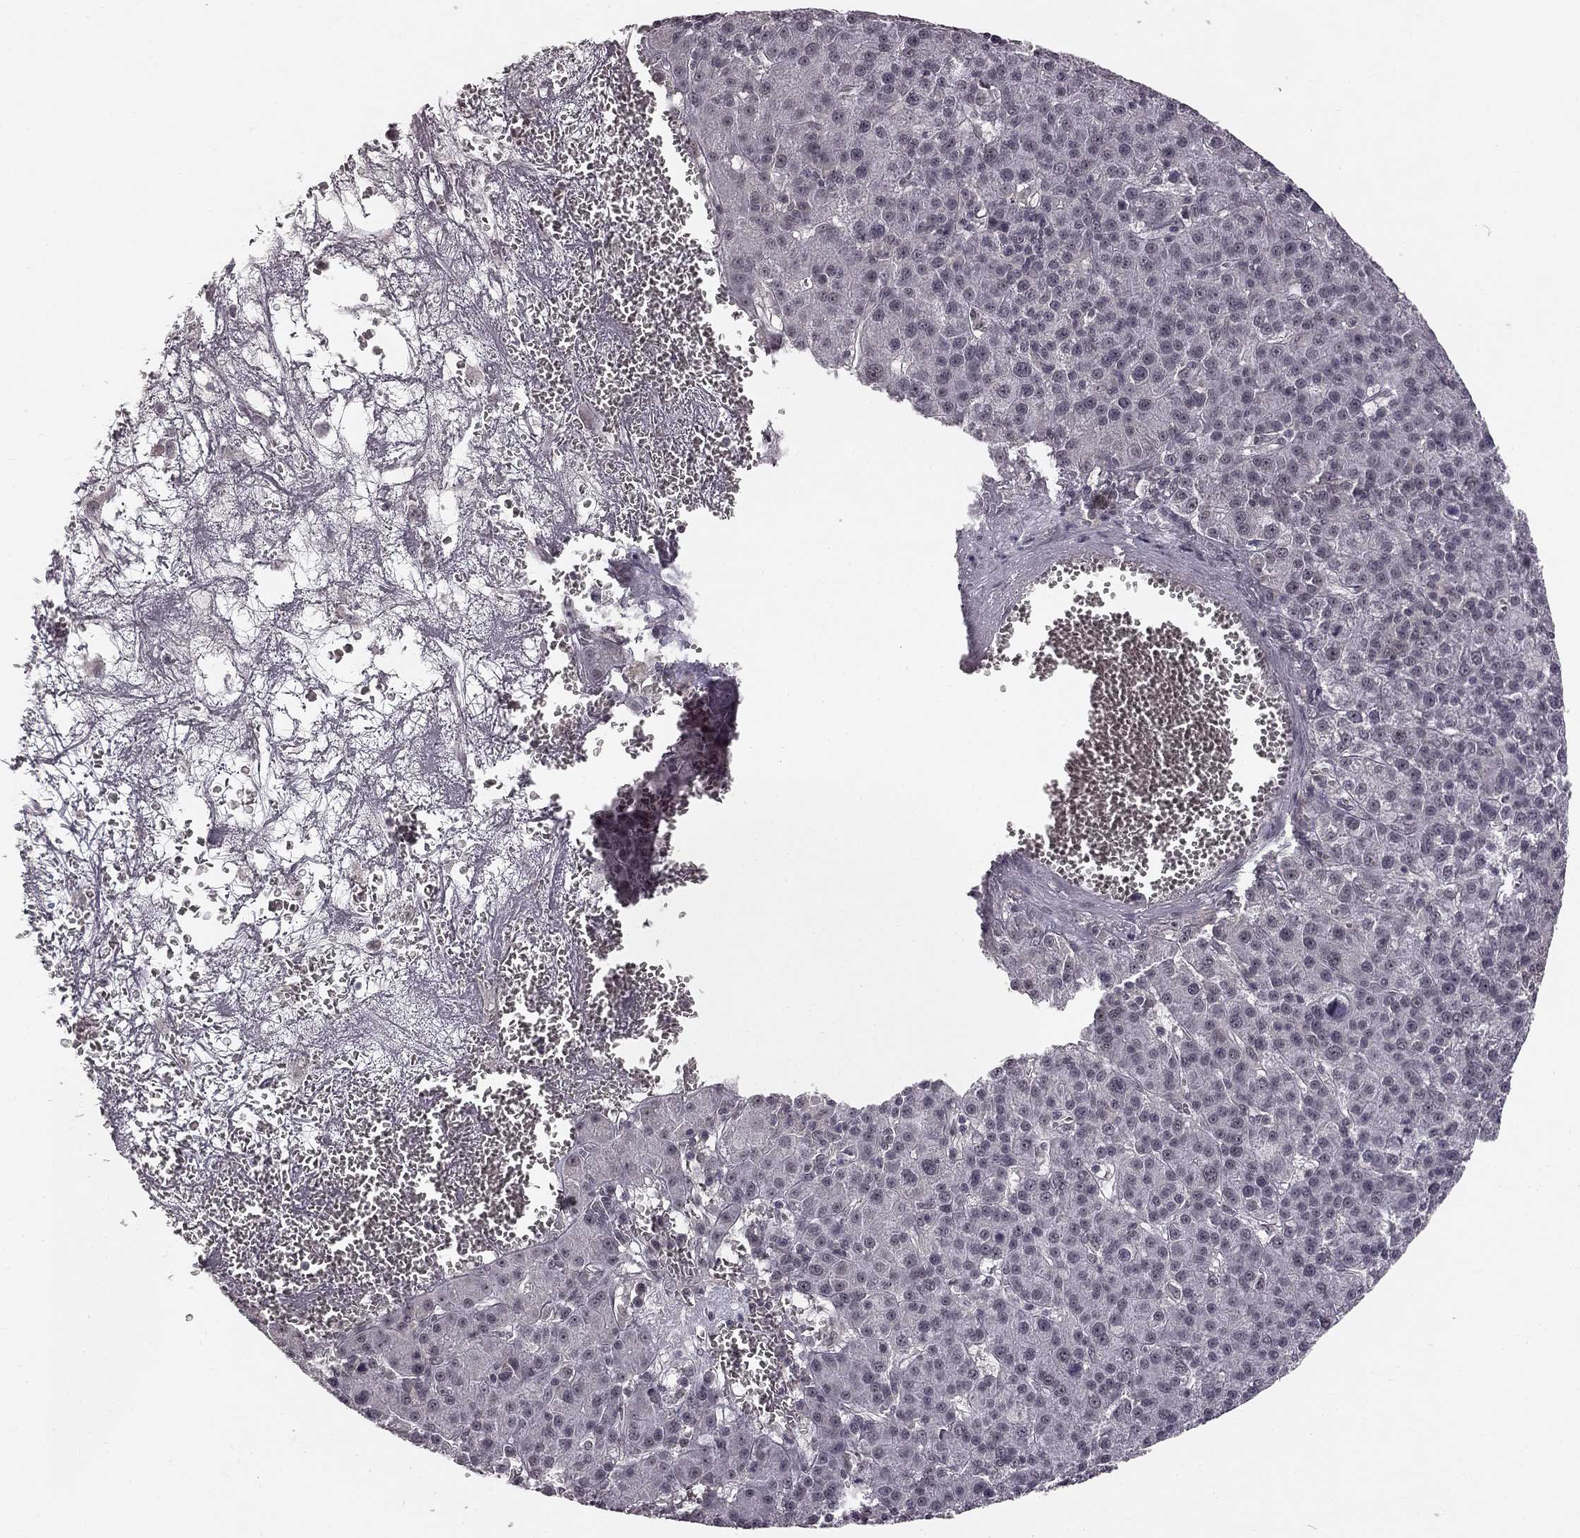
{"staining": {"intensity": "negative", "quantity": "none", "location": "none"}, "tissue": "liver cancer", "cell_type": "Tumor cells", "image_type": "cancer", "snomed": [{"axis": "morphology", "description": "Carcinoma, Hepatocellular, NOS"}, {"axis": "topography", "description": "Liver"}], "caption": "Hepatocellular carcinoma (liver) was stained to show a protein in brown. There is no significant positivity in tumor cells. (Brightfield microscopy of DAB immunohistochemistry (IHC) at high magnification).", "gene": "HCN4", "patient": {"sex": "female", "age": 60}}